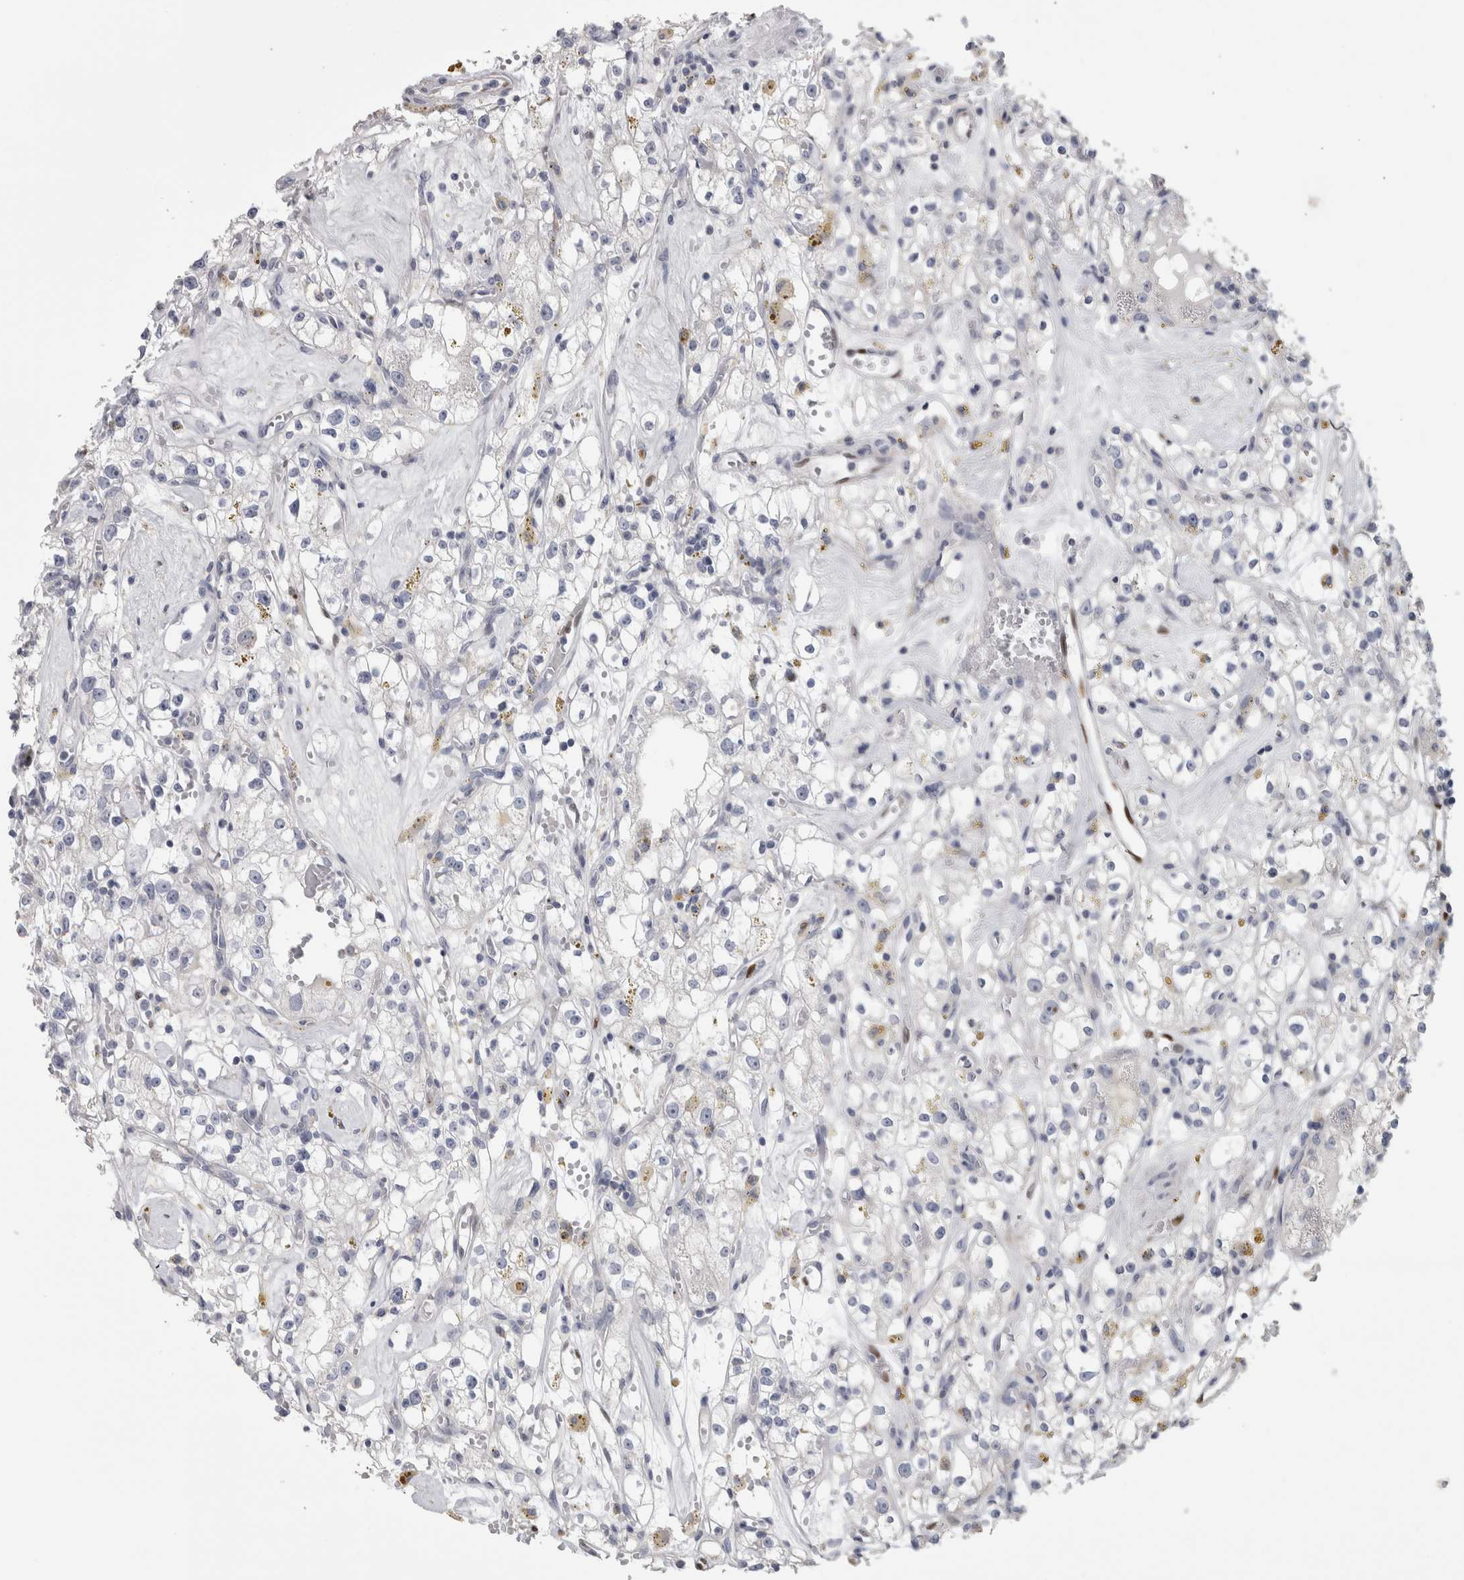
{"staining": {"intensity": "negative", "quantity": "none", "location": "none"}, "tissue": "renal cancer", "cell_type": "Tumor cells", "image_type": "cancer", "snomed": [{"axis": "morphology", "description": "Adenocarcinoma, NOS"}, {"axis": "topography", "description": "Kidney"}], "caption": "Immunohistochemistry photomicrograph of adenocarcinoma (renal) stained for a protein (brown), which demonstrates no positivity in tumor cells.", "gene": "IL33", "patient": {"sex": "male", "age": 56}}